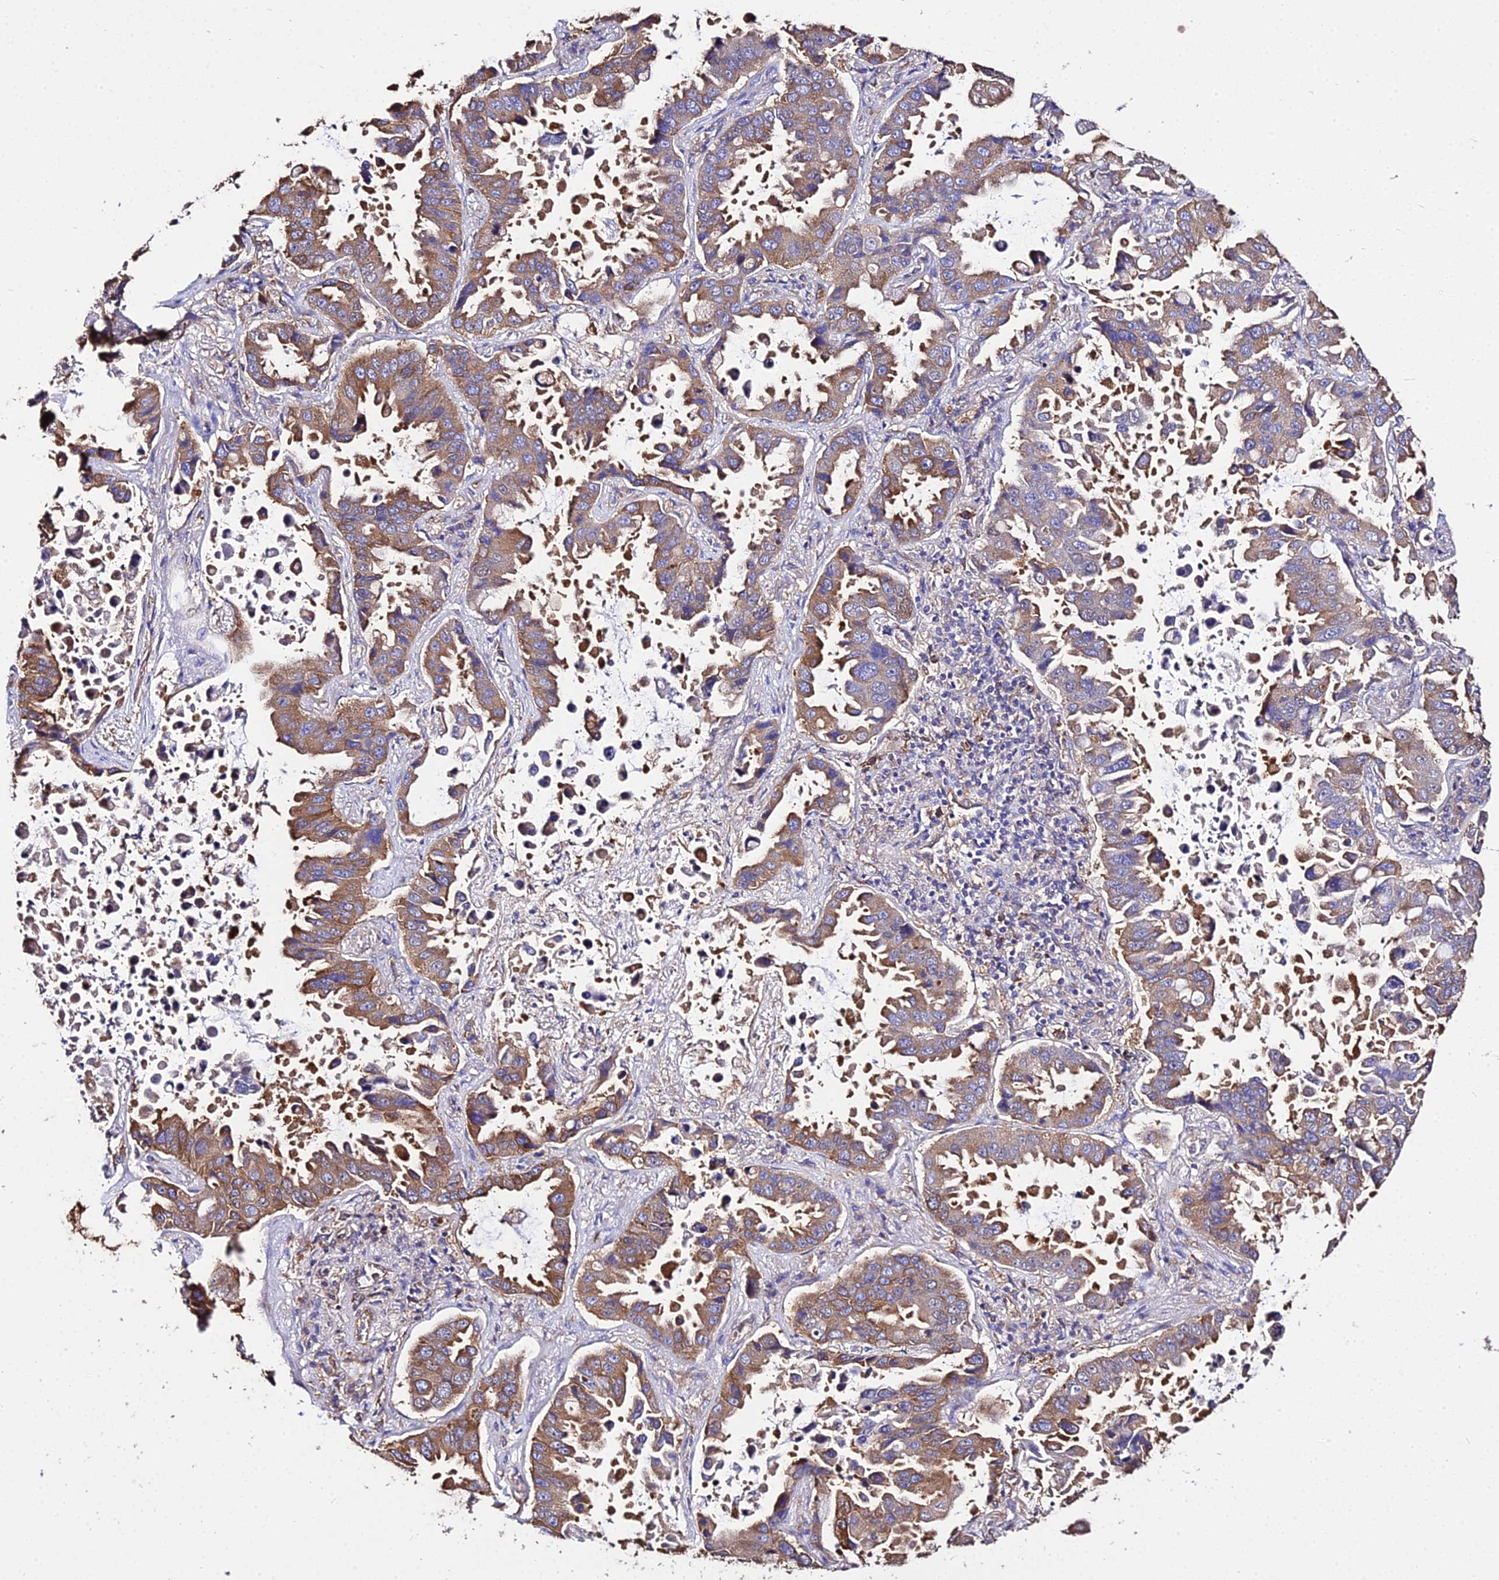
{"staining": {"intensity": "moderate", "quantity": "25%-75%", "location": "cytoplasmic/membranous"}, "tissue": "lung cancer", "cell_type": "Tumor cells", "image_type": "cancer", "snomed": [{"axis": "morphology", "description": "Adenocarcinoma, NOS"}, {"axis": "topography", "description": "Lung"}], "caption": "Immunohistochemistry (DAB (3,3'-diaminobenzidine)) staining of lung cancer exhibits moderate cytoplasmic/membranous protein staining in about 25%-75% of tumor cells.", "gene": "TUBA3D", "patient": {"sex": "male", "age": 64}}